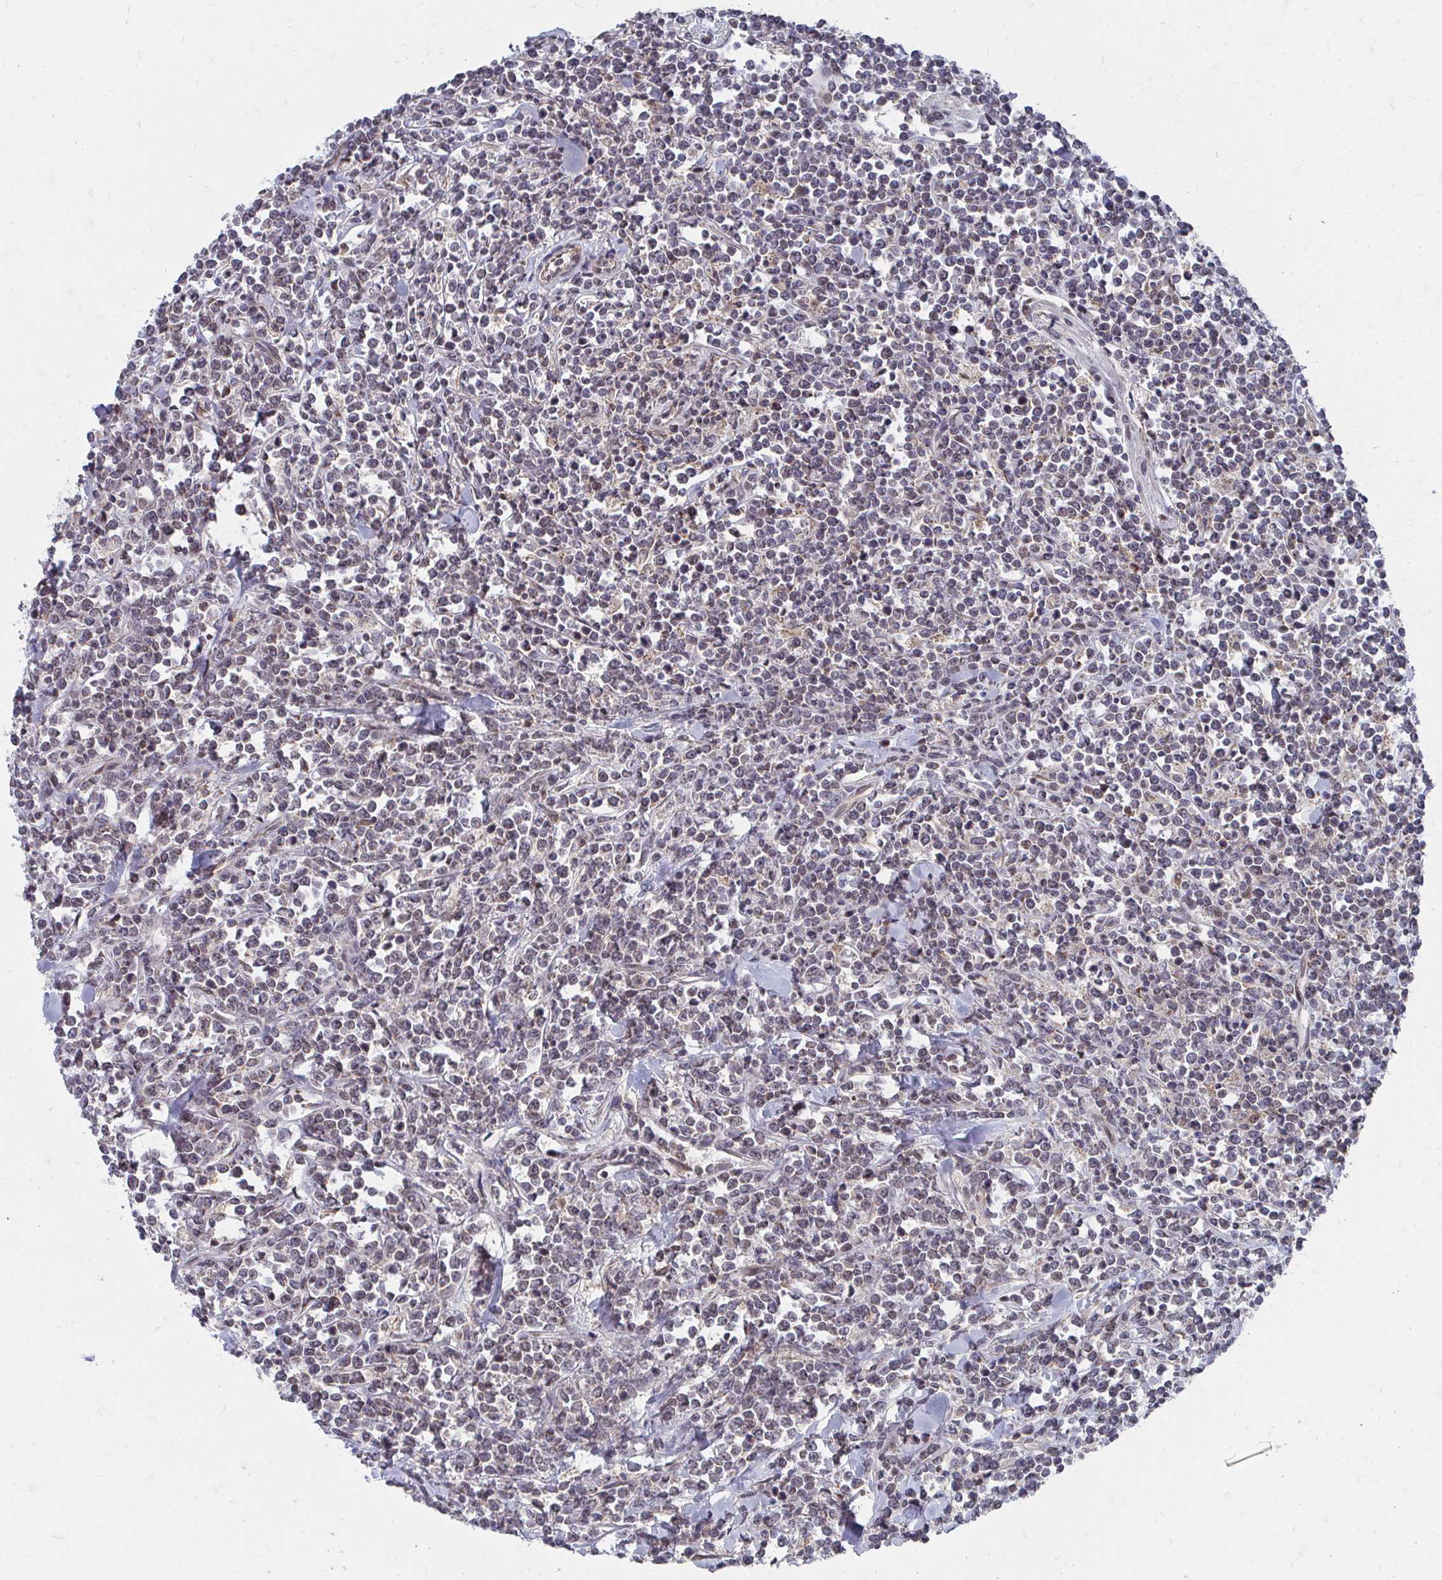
{"staining": {"intensity": "weak", "quantity": "25%-75%", "location": "cytoplasmic/membranous"}, "tissue": "lymphoma", "cell_type": "Tumor cells", "image_type": "cancer", "snomed": [{"axis": "morphology", "description": "Malignant lymphoma, non-Hodgkin's type, High grade"}, {"axis": "topography", "description": "Small intestine"}, {"axis": "topography", "description": "Colon"}], "caption": "A brown stain shows weak cytoplasmic/membranous staining of a protein in human high-grade malignant lymphoma, non-Hodgkin's type tumor cells.", "gene": "PEX3", "patient": {"sex": "male", "age": 8}}